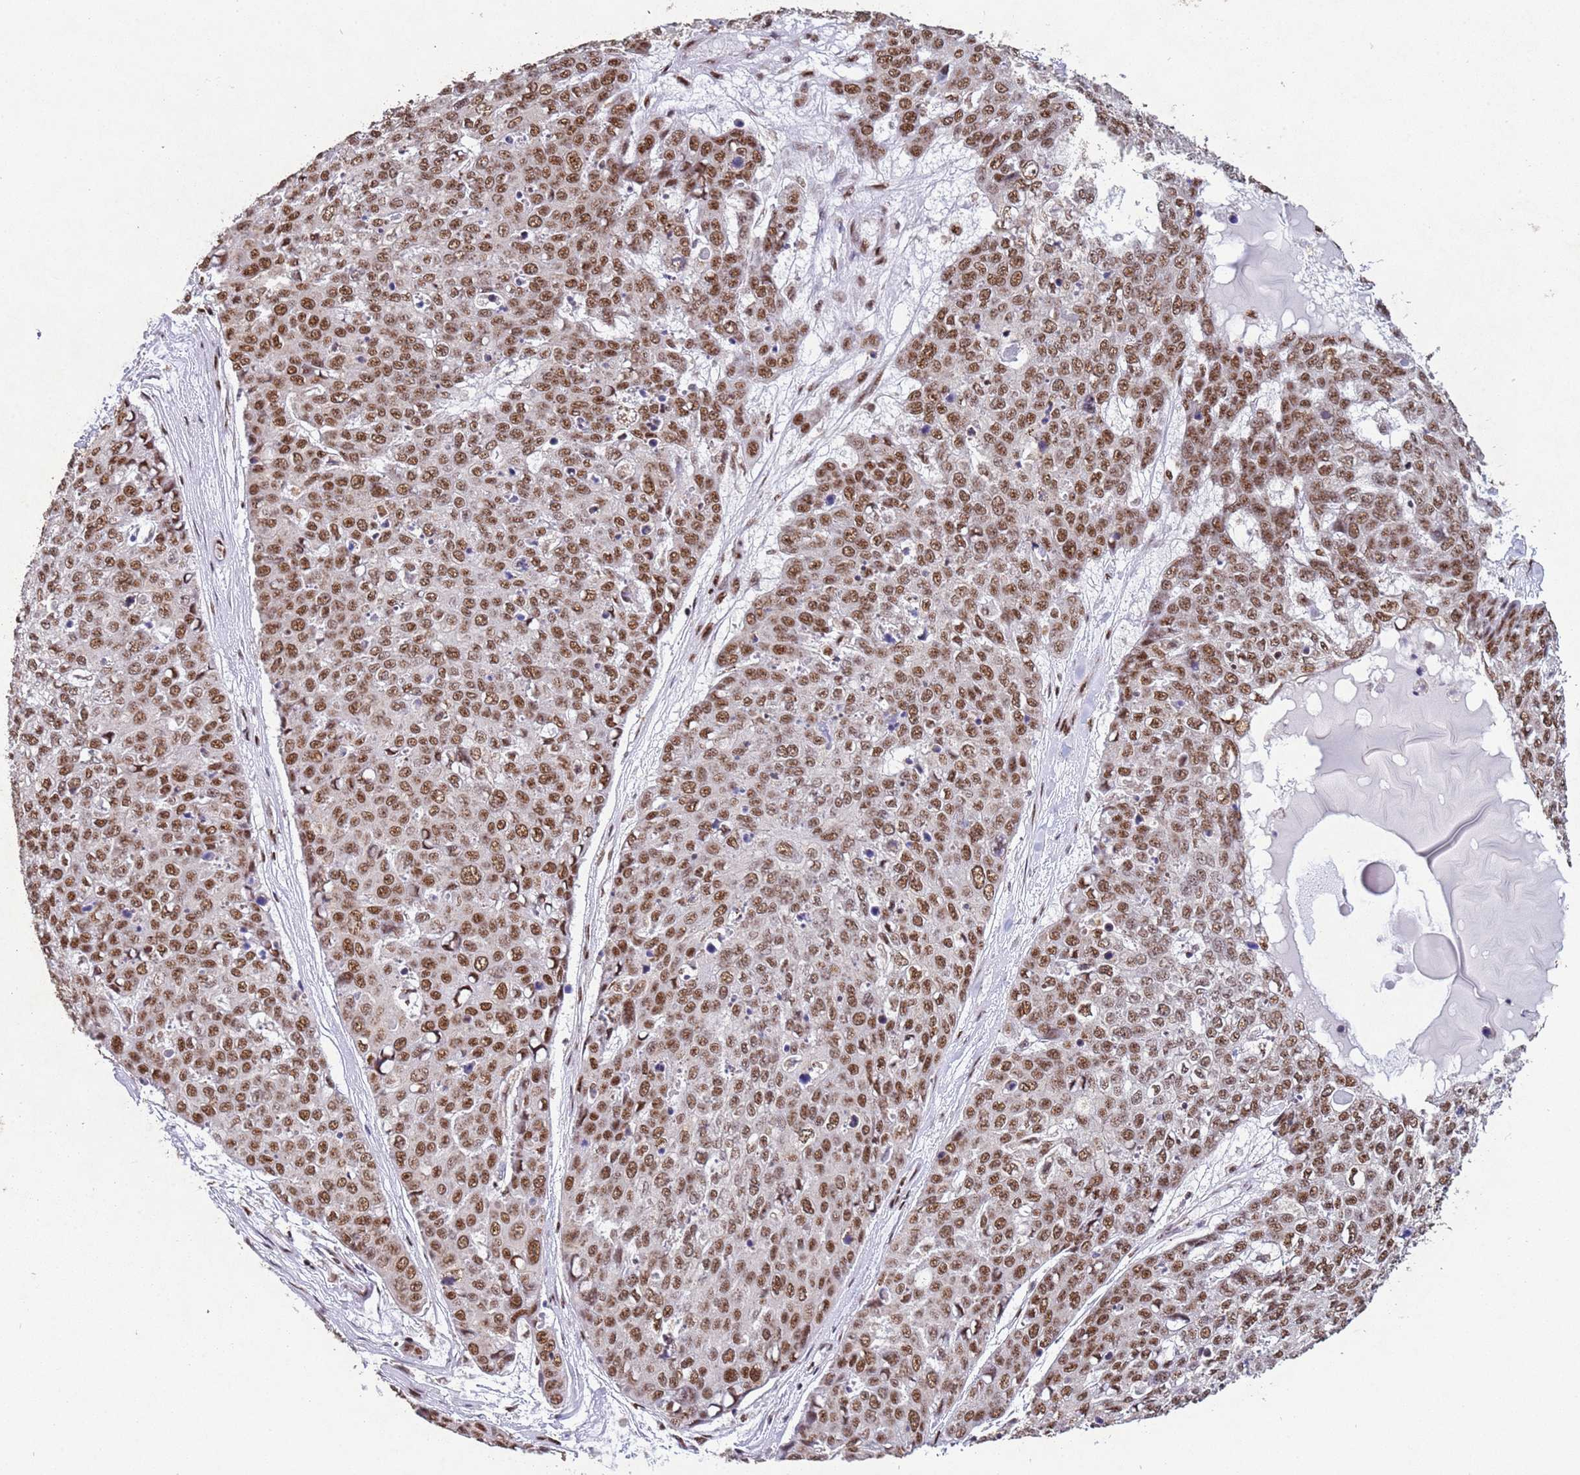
{"staining": {"intensity": "moderate", "quantity": ">75%", "location": "nuclear"}, "tissue": "skin cancer", "cell_type": "Tumor cells", "image_type": "cancer", "snomed": [{"axis": "morphology", "description": "Squamous cell carcinoma, NOS"}, {"axis": "topography", "description": "Skin"}], "caption": "IHC (DAB) staining of squamous cell carcinoma (skin) reveals moderate nuclear protein staining in about >75% of tumor cells.", "gene": "ESF1", "patient": {"sex": "female", "age": 44}}